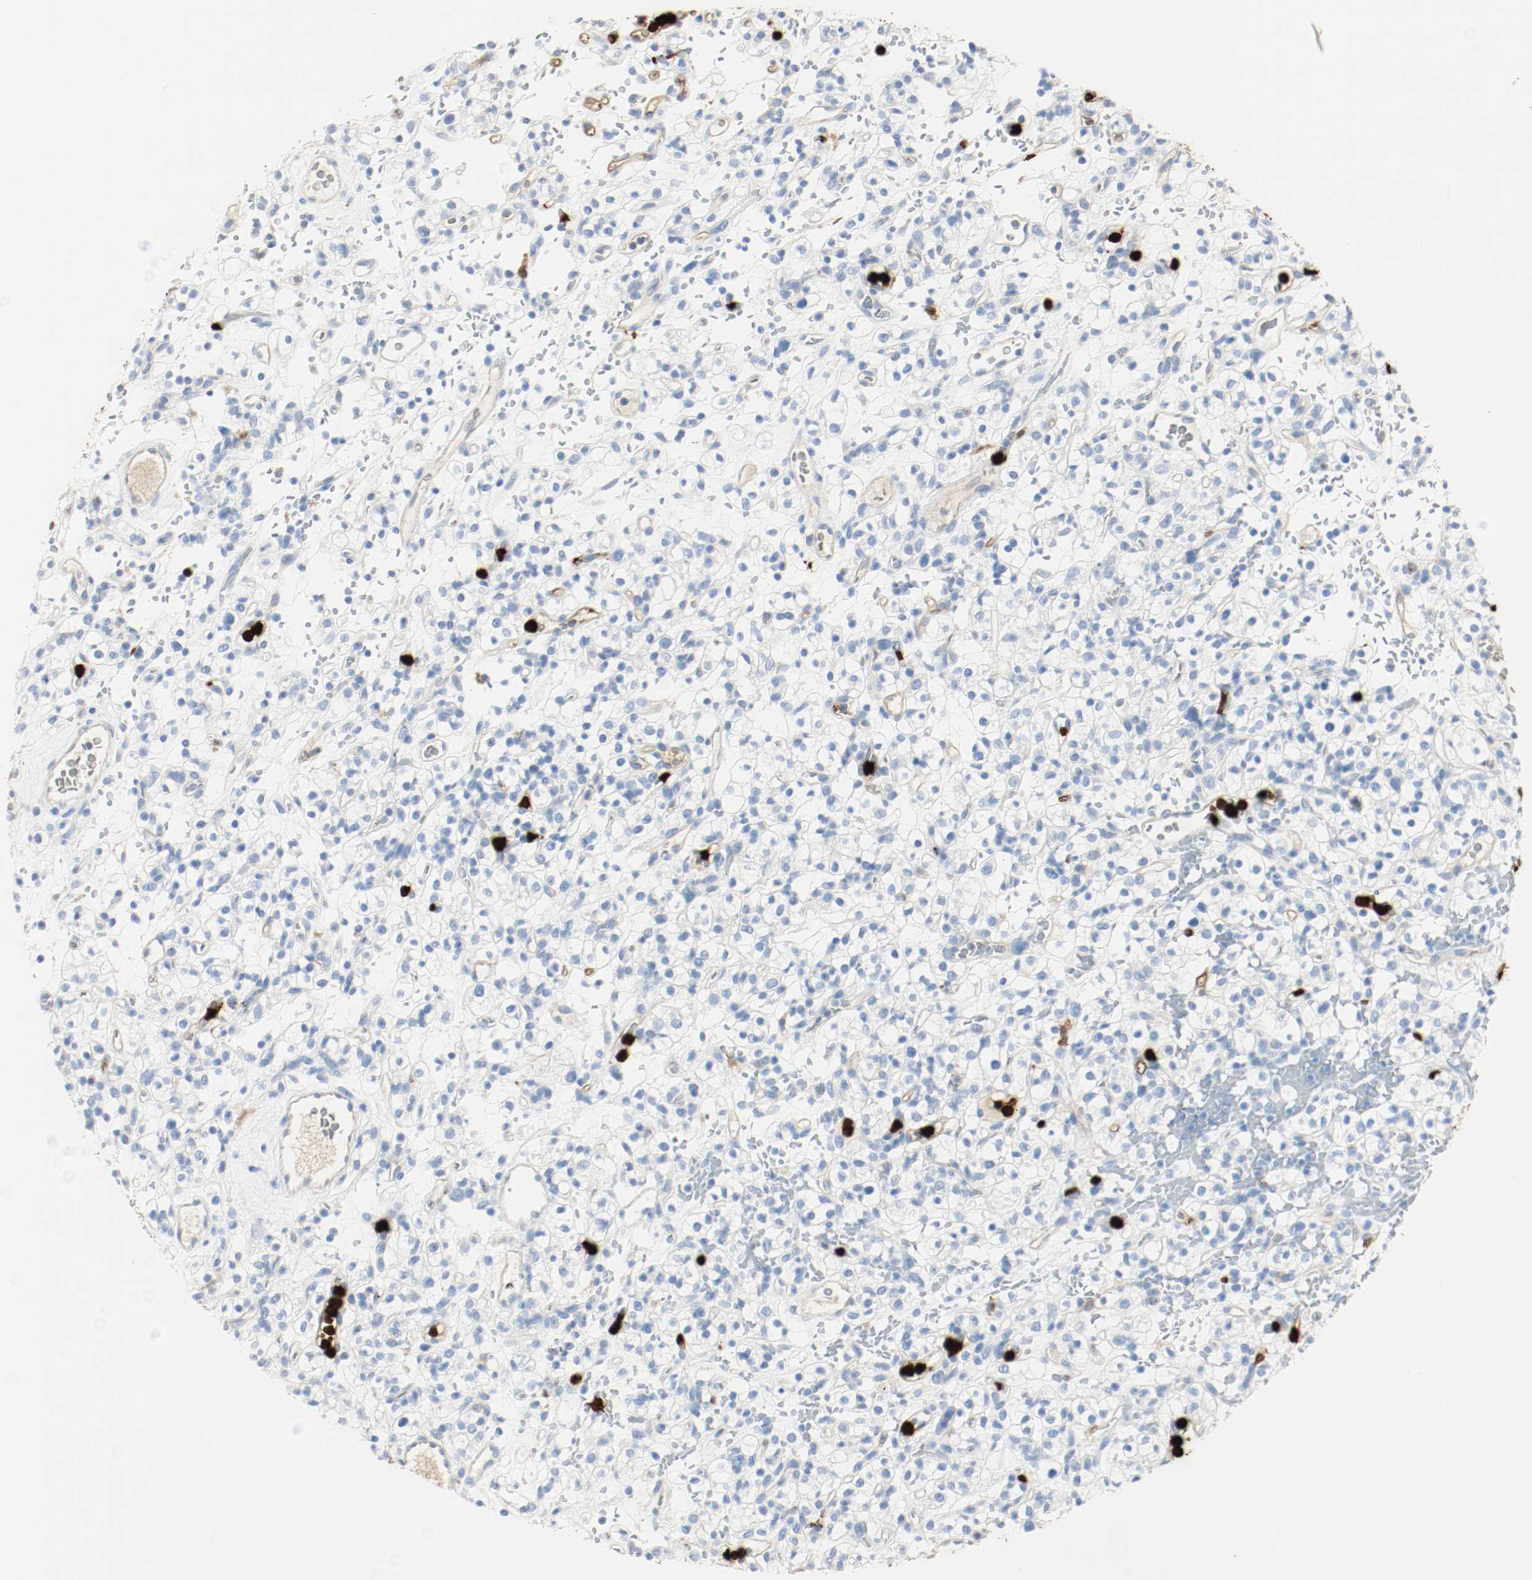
{"staining": {"intensity": "negative", "quantity": "none", "location": "none"}, "tissue": "renal cancer", "cell_type": "Tumor cells", "image_type": "cancer", "snomed": [{"axis": "morphology", "description": "Normal tissue, NOS"}, {"axis": "morphology", "description": "Adenocarcinoma, NOS"}, {"axis": "topography", "description": "Kidney"}], "caption": "High power microscopy micrograph of an IHC photomicrograph of renal adenocarcinoma, revealing no significant expression in tumor cells.", "gene": "S100A9", "patient": {"sex": "female", "age": 72}}